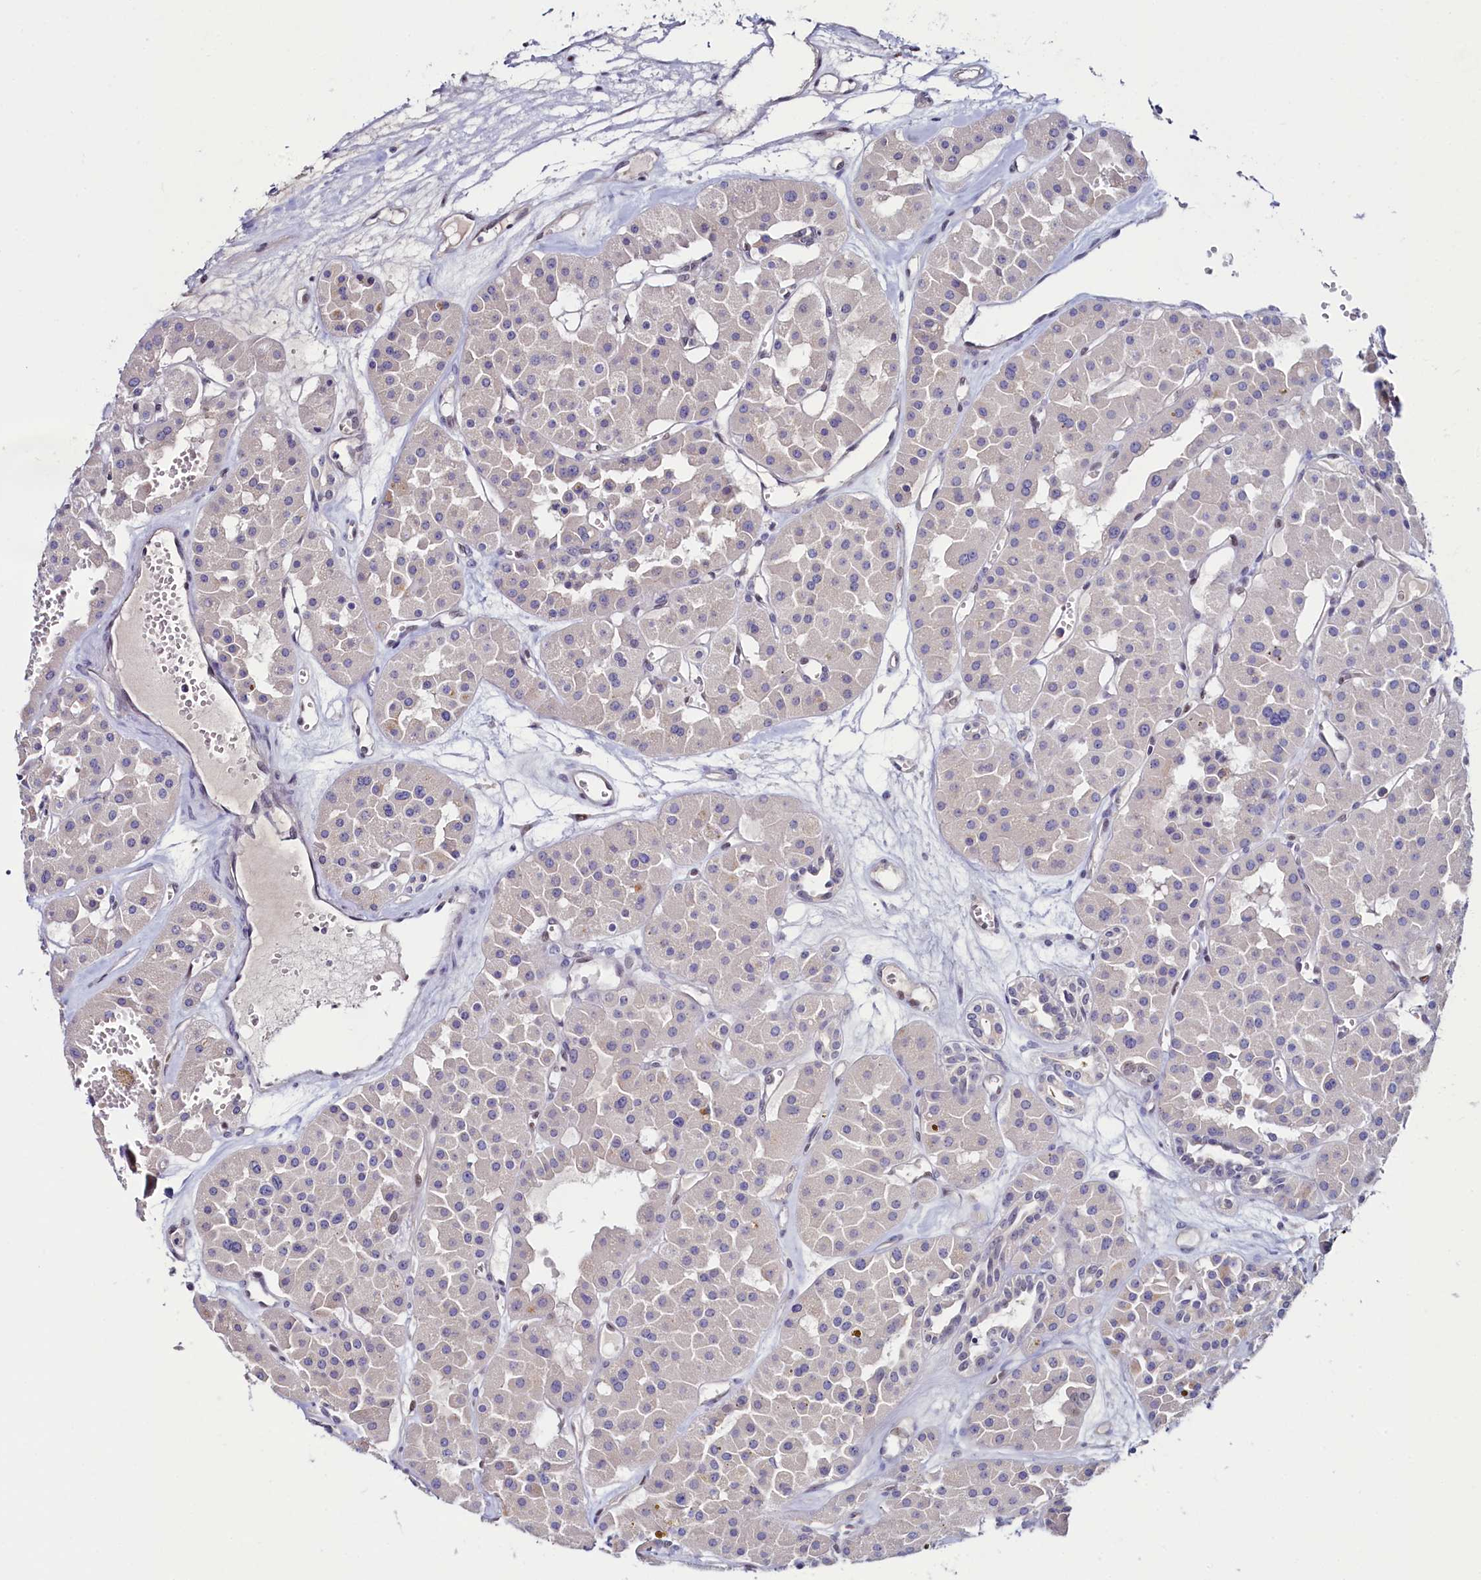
{"staining": {"intensity": "negative", "quantity": "none", "location": "none"}, "tissue": "renal cancer", "cell_type": "Tumor cells", "image_type": "cancer", "snomed": [{"axis": "morphology", "description": "Carcinoma, NOS"}, {"axis": "topography", "description": "Kidney"}], "caption": "Tumor cells are negative for brown protein staining in renal cancer. (DAB (3,3'-diaminobenzidine) immunohistochemistry visualized using brightfield microscopy, high magnification).", "gene": "ASTE1", "patient": {"sex": "female", "age": 75}}